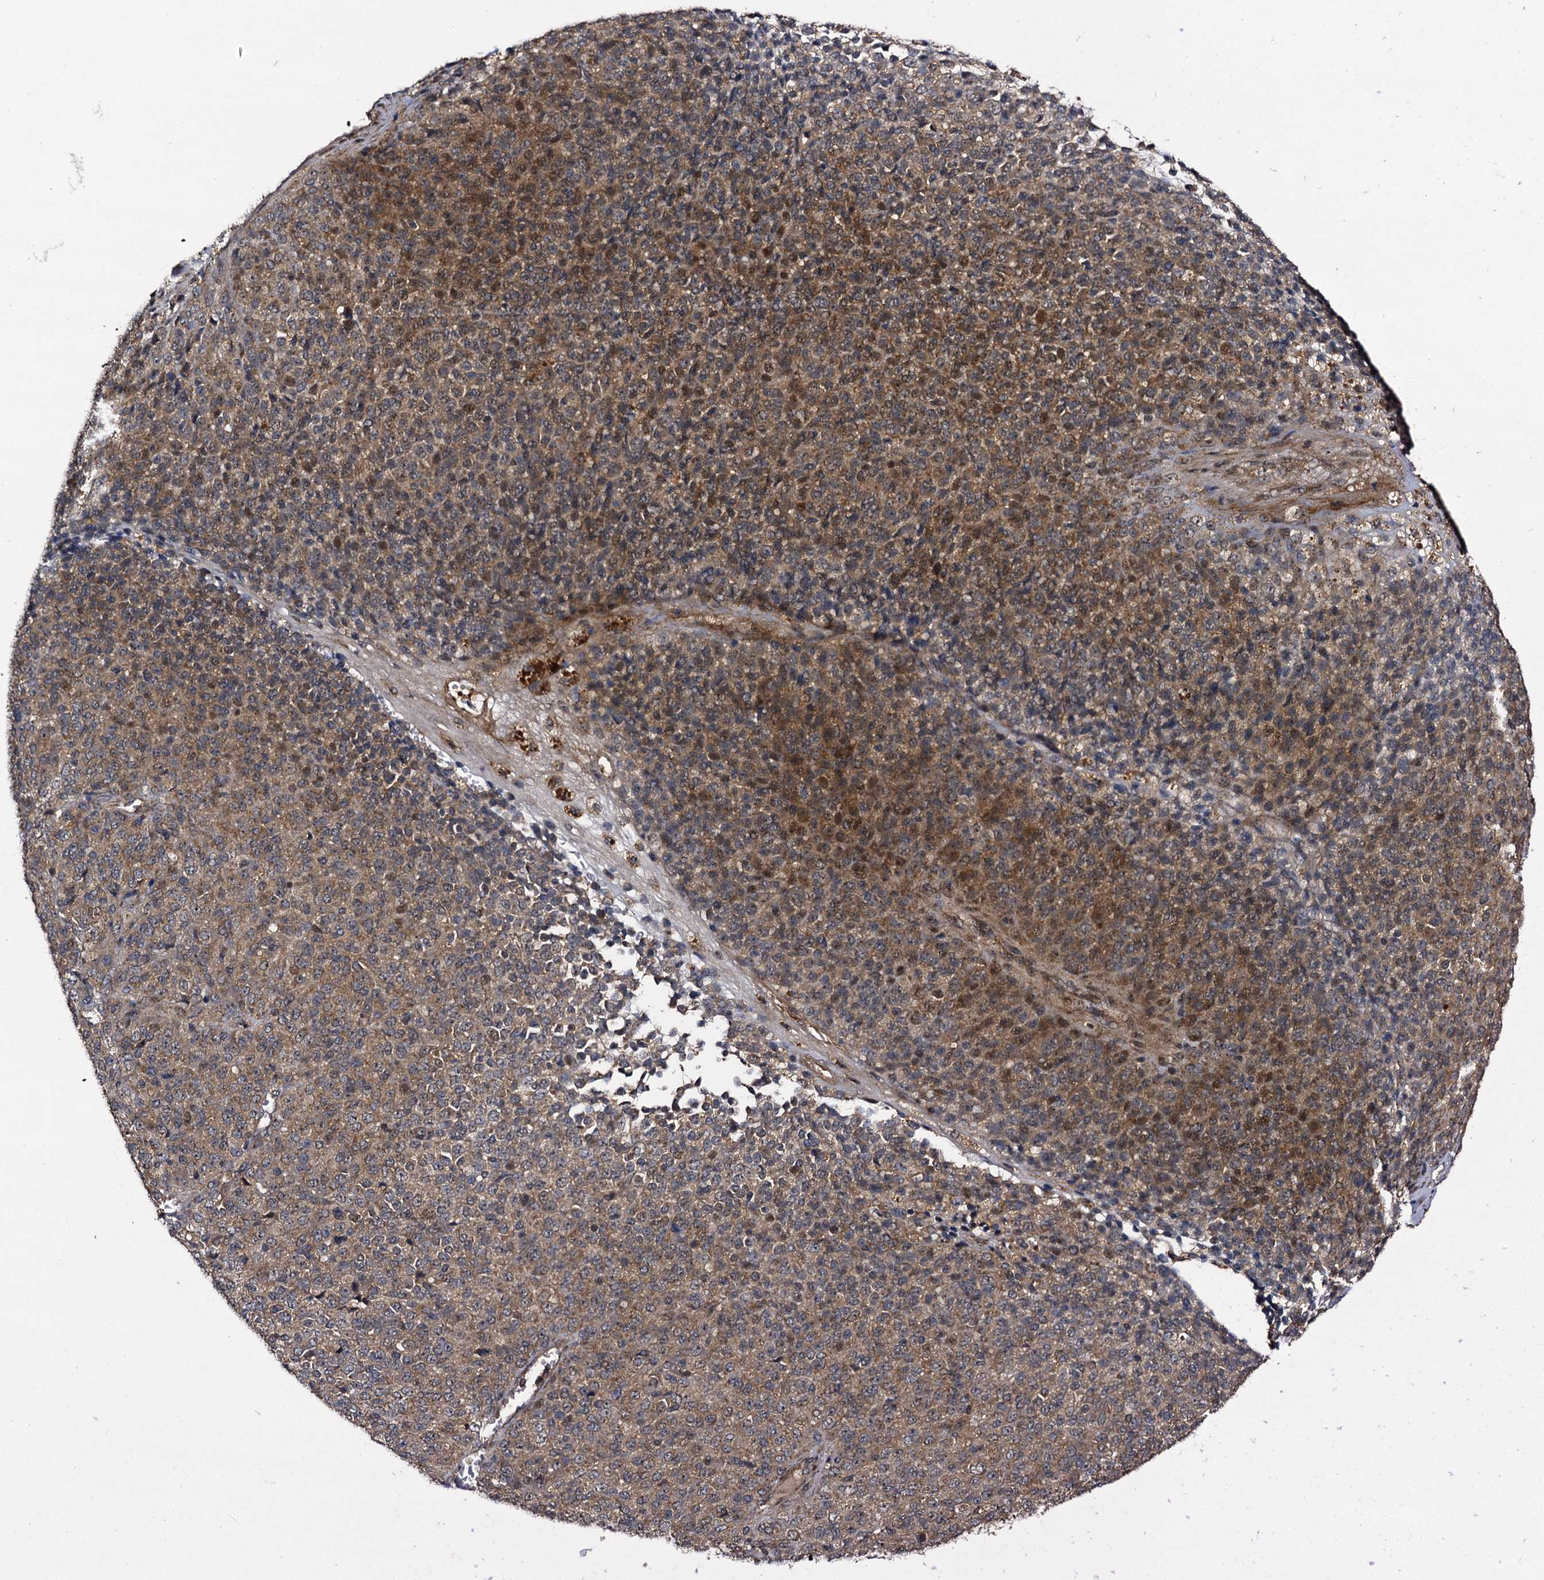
{"staining": {"intensity": "moderate", "quantity": ">75%", "location": "cytoplasmic/membranous"}, "tissue": "melanoma", "cell_type": "Tumor cells", "image_type": "cancer", "snomed": [{"axis": "morphology", "description": "Malignant melanoma, Metastatic site"}, {"axis": "topography", "description": "Brain"}], "caption": "Tumor cells exhibit medium levels of moderate cytoplasmic/membranous staining in about >75% of cells in human malignant melanoma (metastatic site).", "gene": "KXD1", "patient": {"sex": "female", "age": 56}}